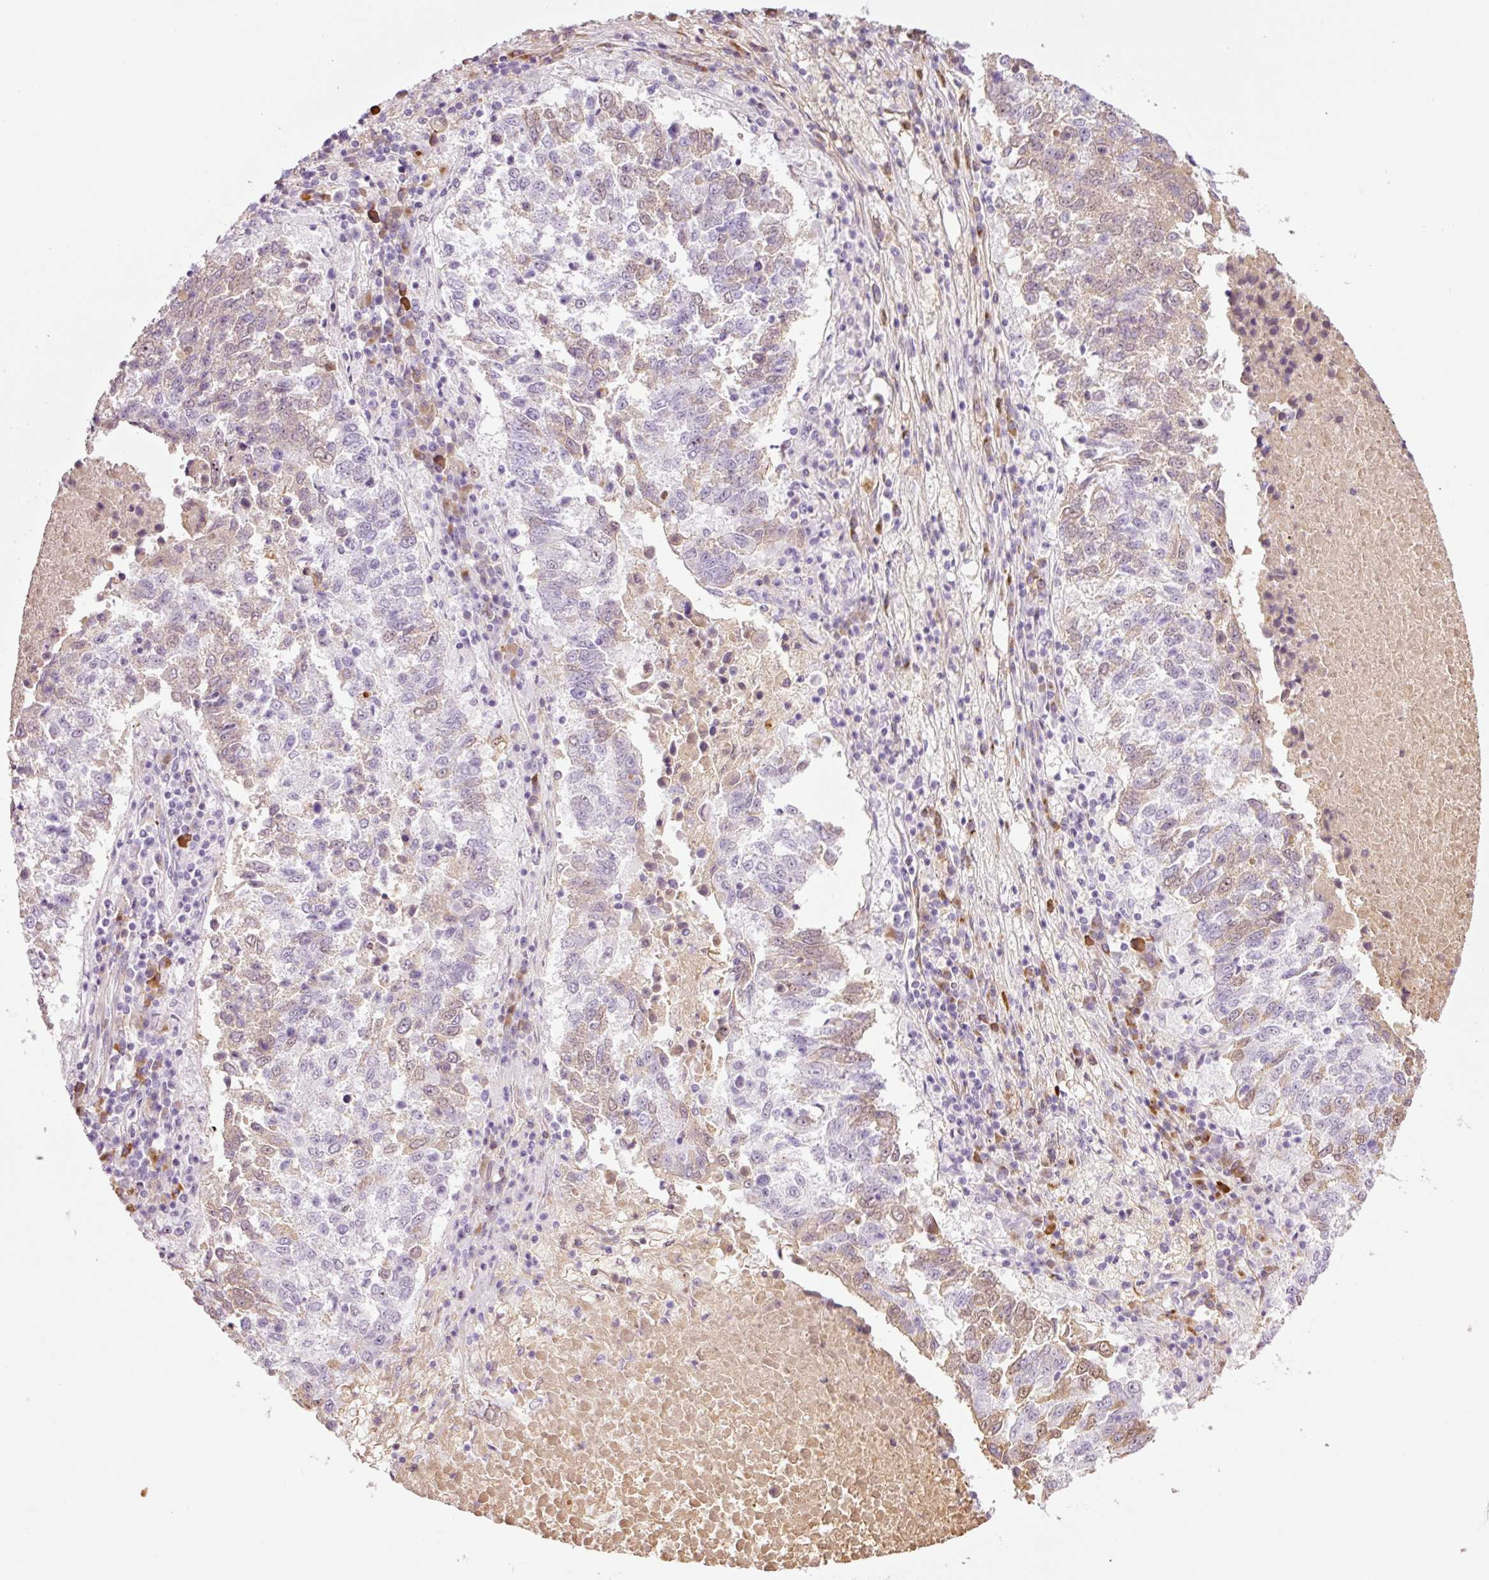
{"staining": {"intensity": "weak", "quantity": "25%-75%", "location": "cytoplasmic/membranous"}, "tissue": "lung cancer", "cell_type": "Tumor cells", "image_type": "cancer", "snomed": [{"axis": "morphology", "description": "Squamous cell carcinoma, NOS"}, {"axis": "topography", "description": "Lung"}], "caption": "A low amount of weak cytoplasmic/membranous staining is seen in about 25%-75% of tumor cells in lung cancer (squamous cell carcinoma) tissue. (DAB IHC, brown staining for protein, blue staining for nuclei).", "gene": "KLF1", "patient": {"sex": "male", "age": 73}}